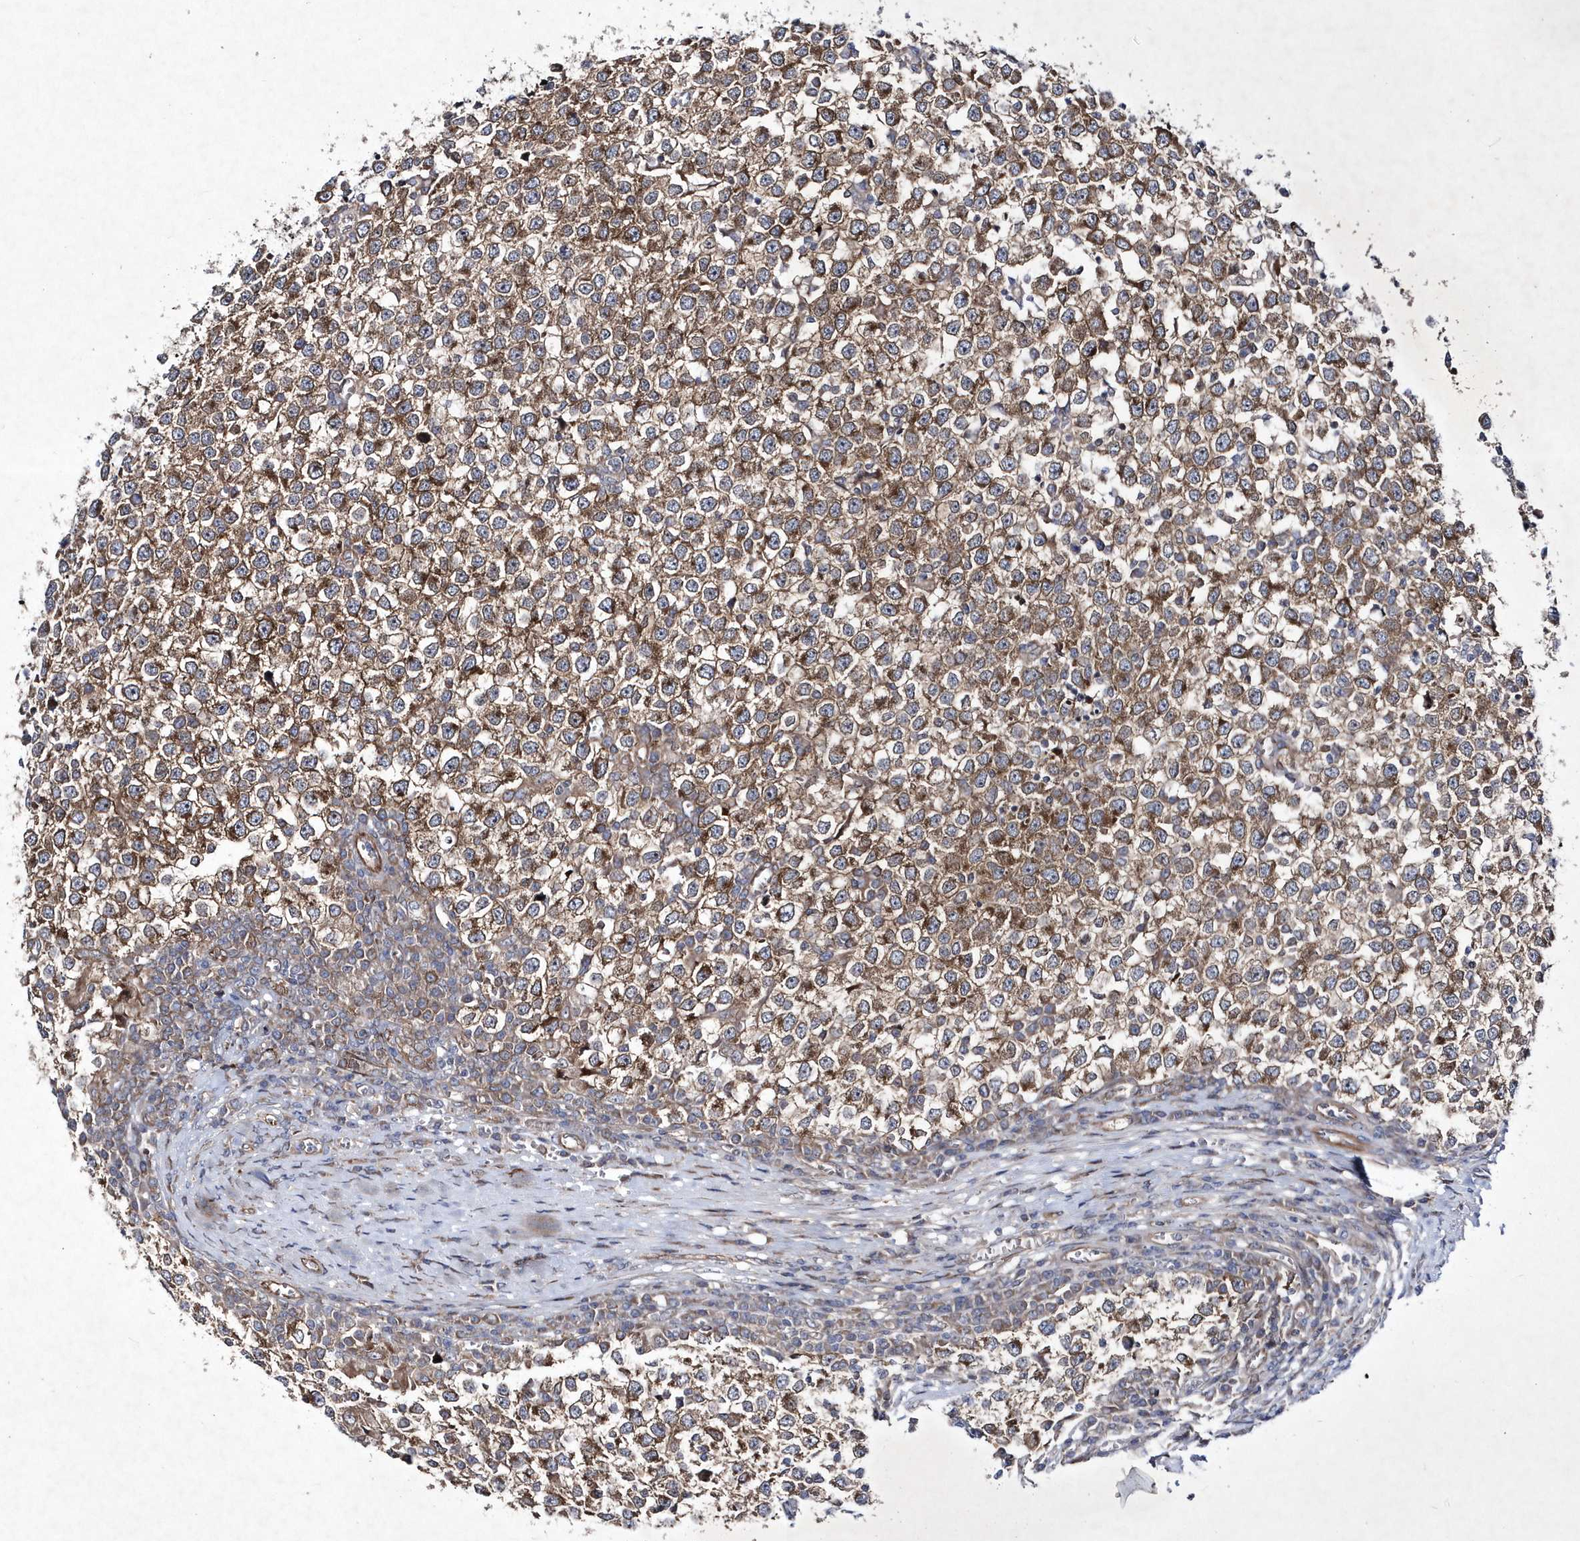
{"staining": {"intensity": "moderate", "quantity": ">75%", "location": "cytoplasmic/membranous"}, "tissue": "testis cancer", "cell_type": "Tumor cells", "image_type": "cancer", "snomed": [{"axis": "morphology", "description": "Seminoma, NOS"}, {"axis": "topography", "description": "Testis"}], "caption": "Moderate cytoplasmic/membranous positivity for a protein is identified in approximately >75% of tumor cells of testis seminoma using immunohistochemistry.", "gene": "DSPP", "patient": {"sex": "male", "age": 65}}